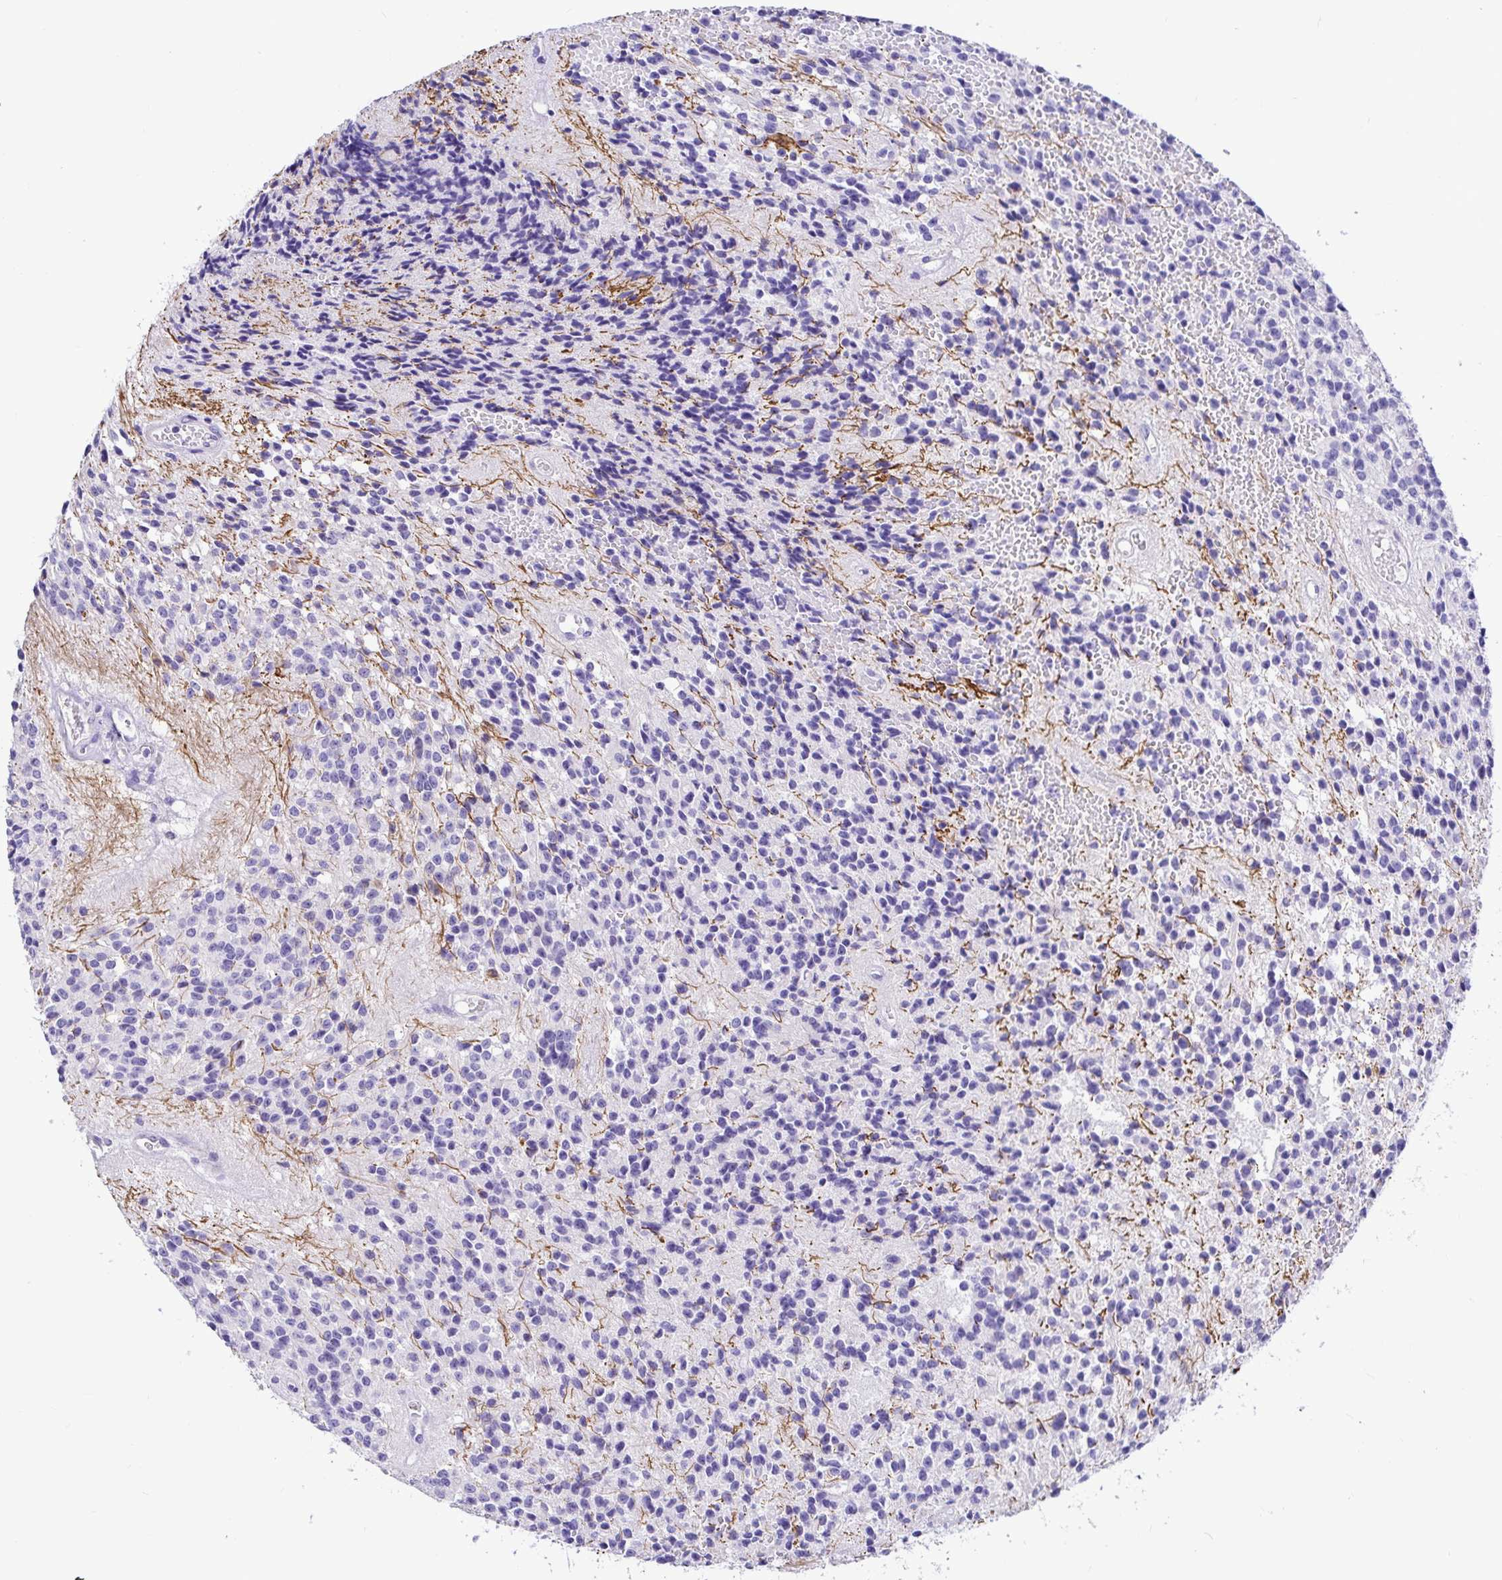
{"staining": {"intensity": "negative", "quantity": "none", "location": "none"}, "tissue": "glioma", "cell_type": "Tumor cells", "image_type": "cancer", "snomed": [{"axis": "morphology", "description": "Glioma, malignant, Low grade"}, {"axis": "topography", "description": "Brain"}], "caption": "A high-resolution image shows immunohistochemistry (IHC) staining of glioma, which shows no significant positivity in tumor cells. Nuclei are stained in blue.", "gene": "BACE2", "patient": {"sex": "male", "age": 31}}